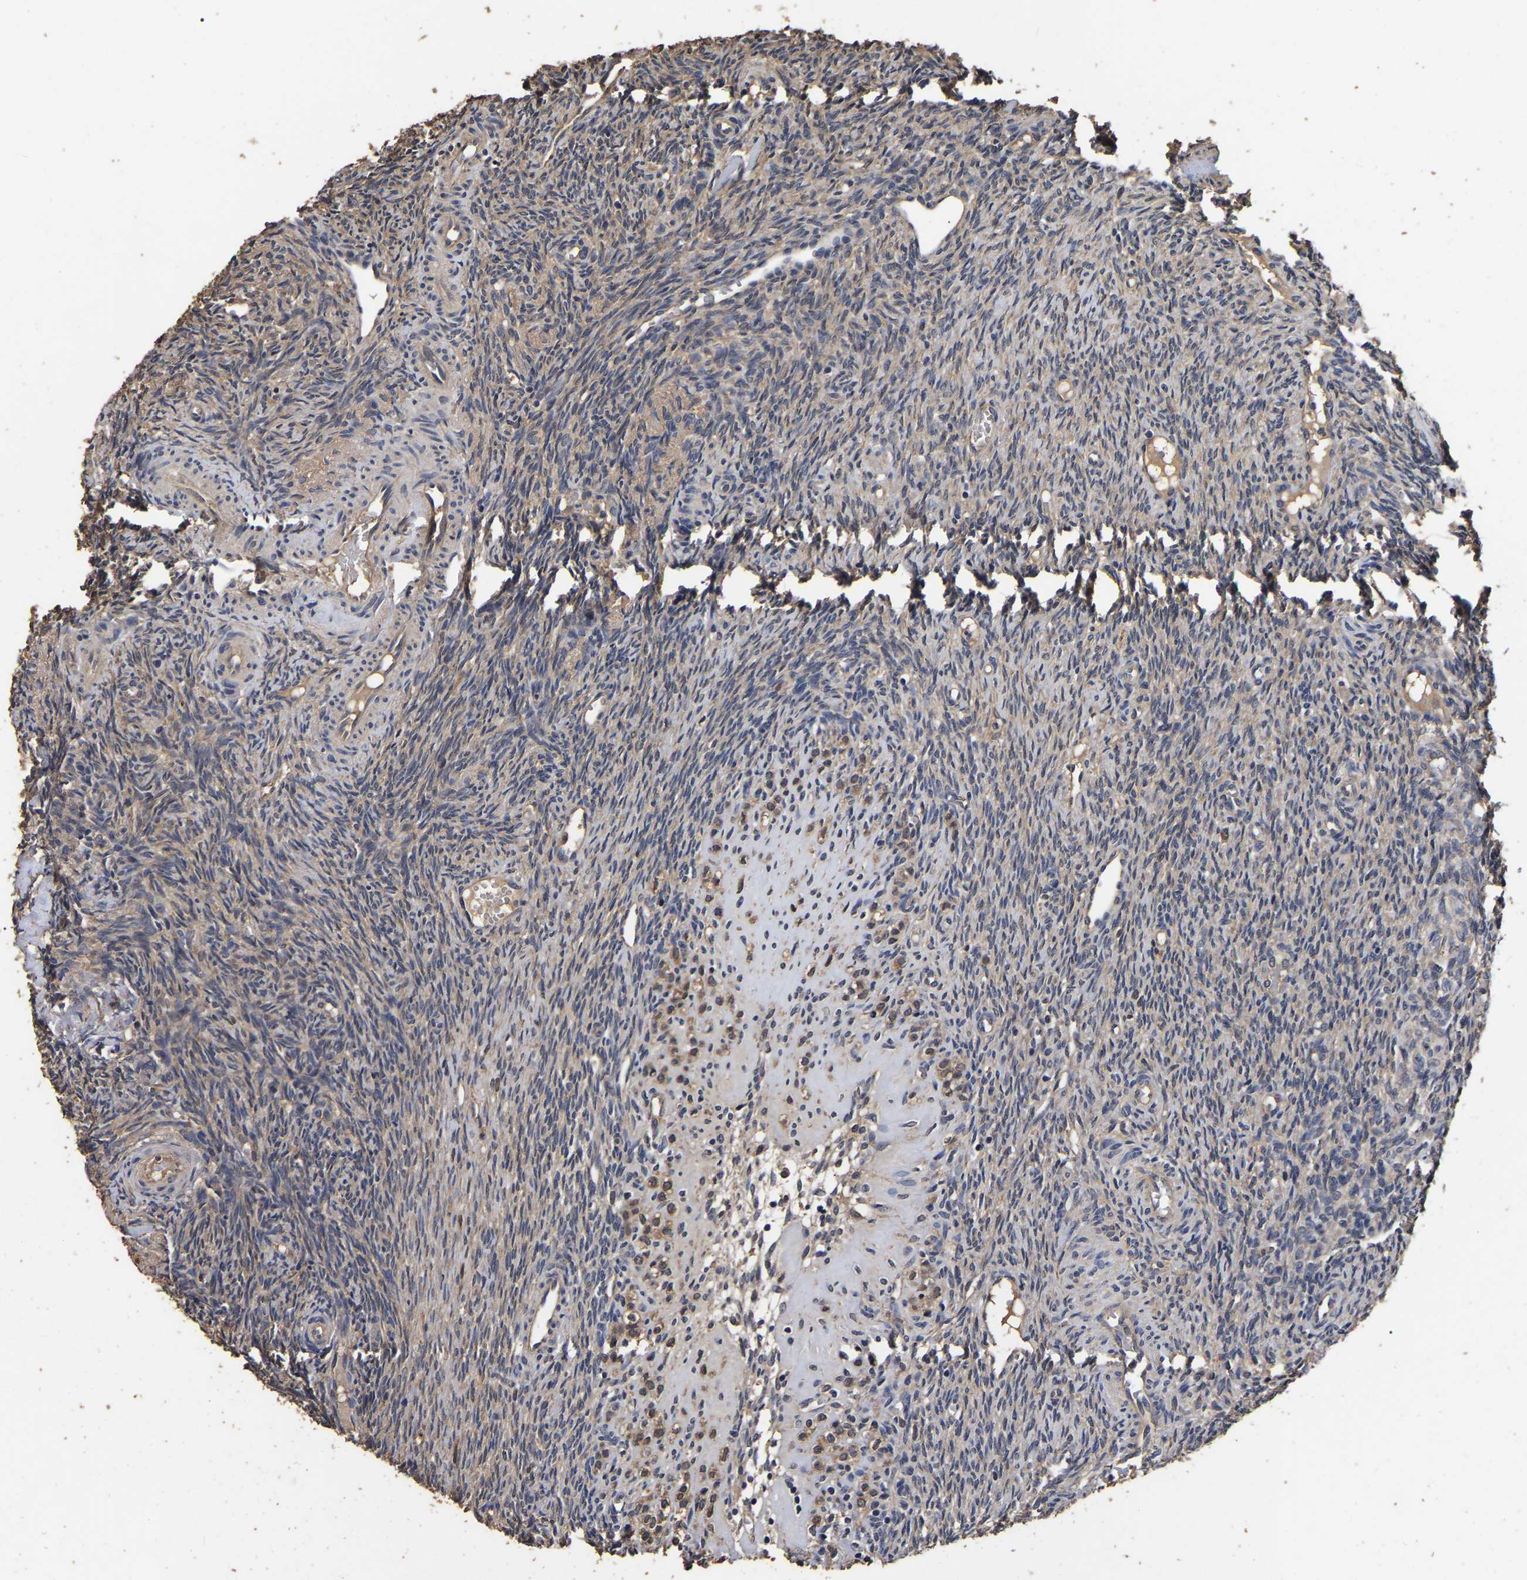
{"staining": {"intensity": "moderate", "quantity": ">75%", "location": "cytoplasmic/membranous"}, "tissue": "ovary", "cell_type": "Follicle cells", "image_type": "normal", "snomed": [{"axis": "morphology", "description": "Normal tissue, NOS"}, {"axis": "topography", "description": "Ovary"}], "caption": "IHC staining of benign ovary, which reveals medium levels of moderate cytoplasmic/membranous positivity in approximately >75% of follicle cells indicating moderate cytoplasmic/membranous protein staining. The staining was performed using DAB (brown) for protein detection and nuclei were counterstained in hematoxylin (blue).", "gene": "STK32C", "patient": {"sex": "female", "age": 41}}